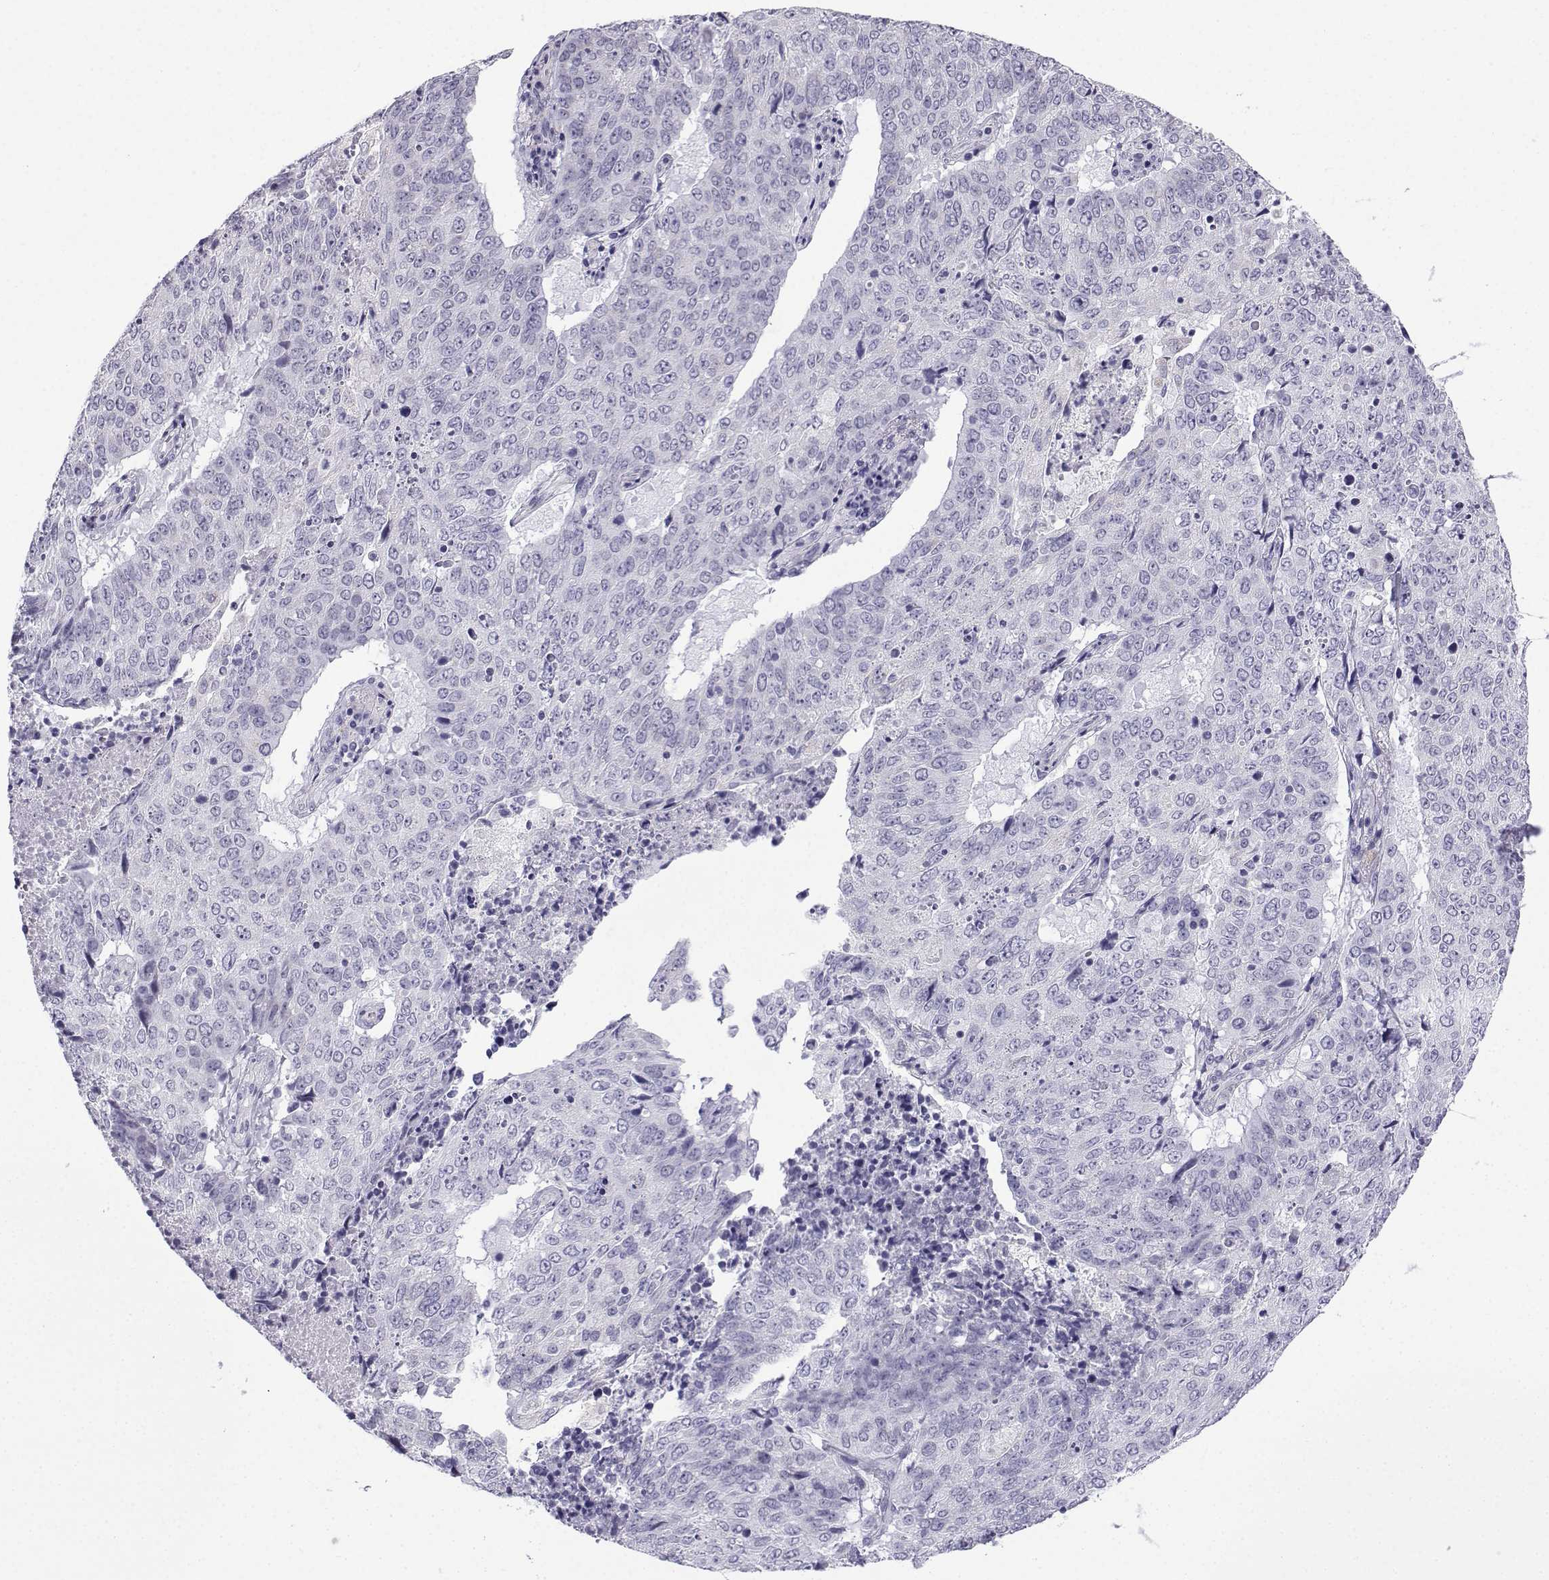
{"staining": {"intensity": "negative", "quantity": "none", "location": "none"}, "tissue": "lung cancer", "cell_type": "Tumor cells", "image_type": "cancer", "snomed": [{"axis": "morphology", "description": "Normal tissue, NOS"}, {"axis": "morphology", "description": "Squamous cell carcinoma, NOS"}, {"axis": "topography", "description": "Bronchus"}, {"axis": "topography", "description": "Lung"}], "caption": "Lung squamous cell carcinoma was stained to show a protein in brown. There is no significant expression in tumor cells.", "gene": "ACRBP", "patient": {"sex": "male", "age": 64}}